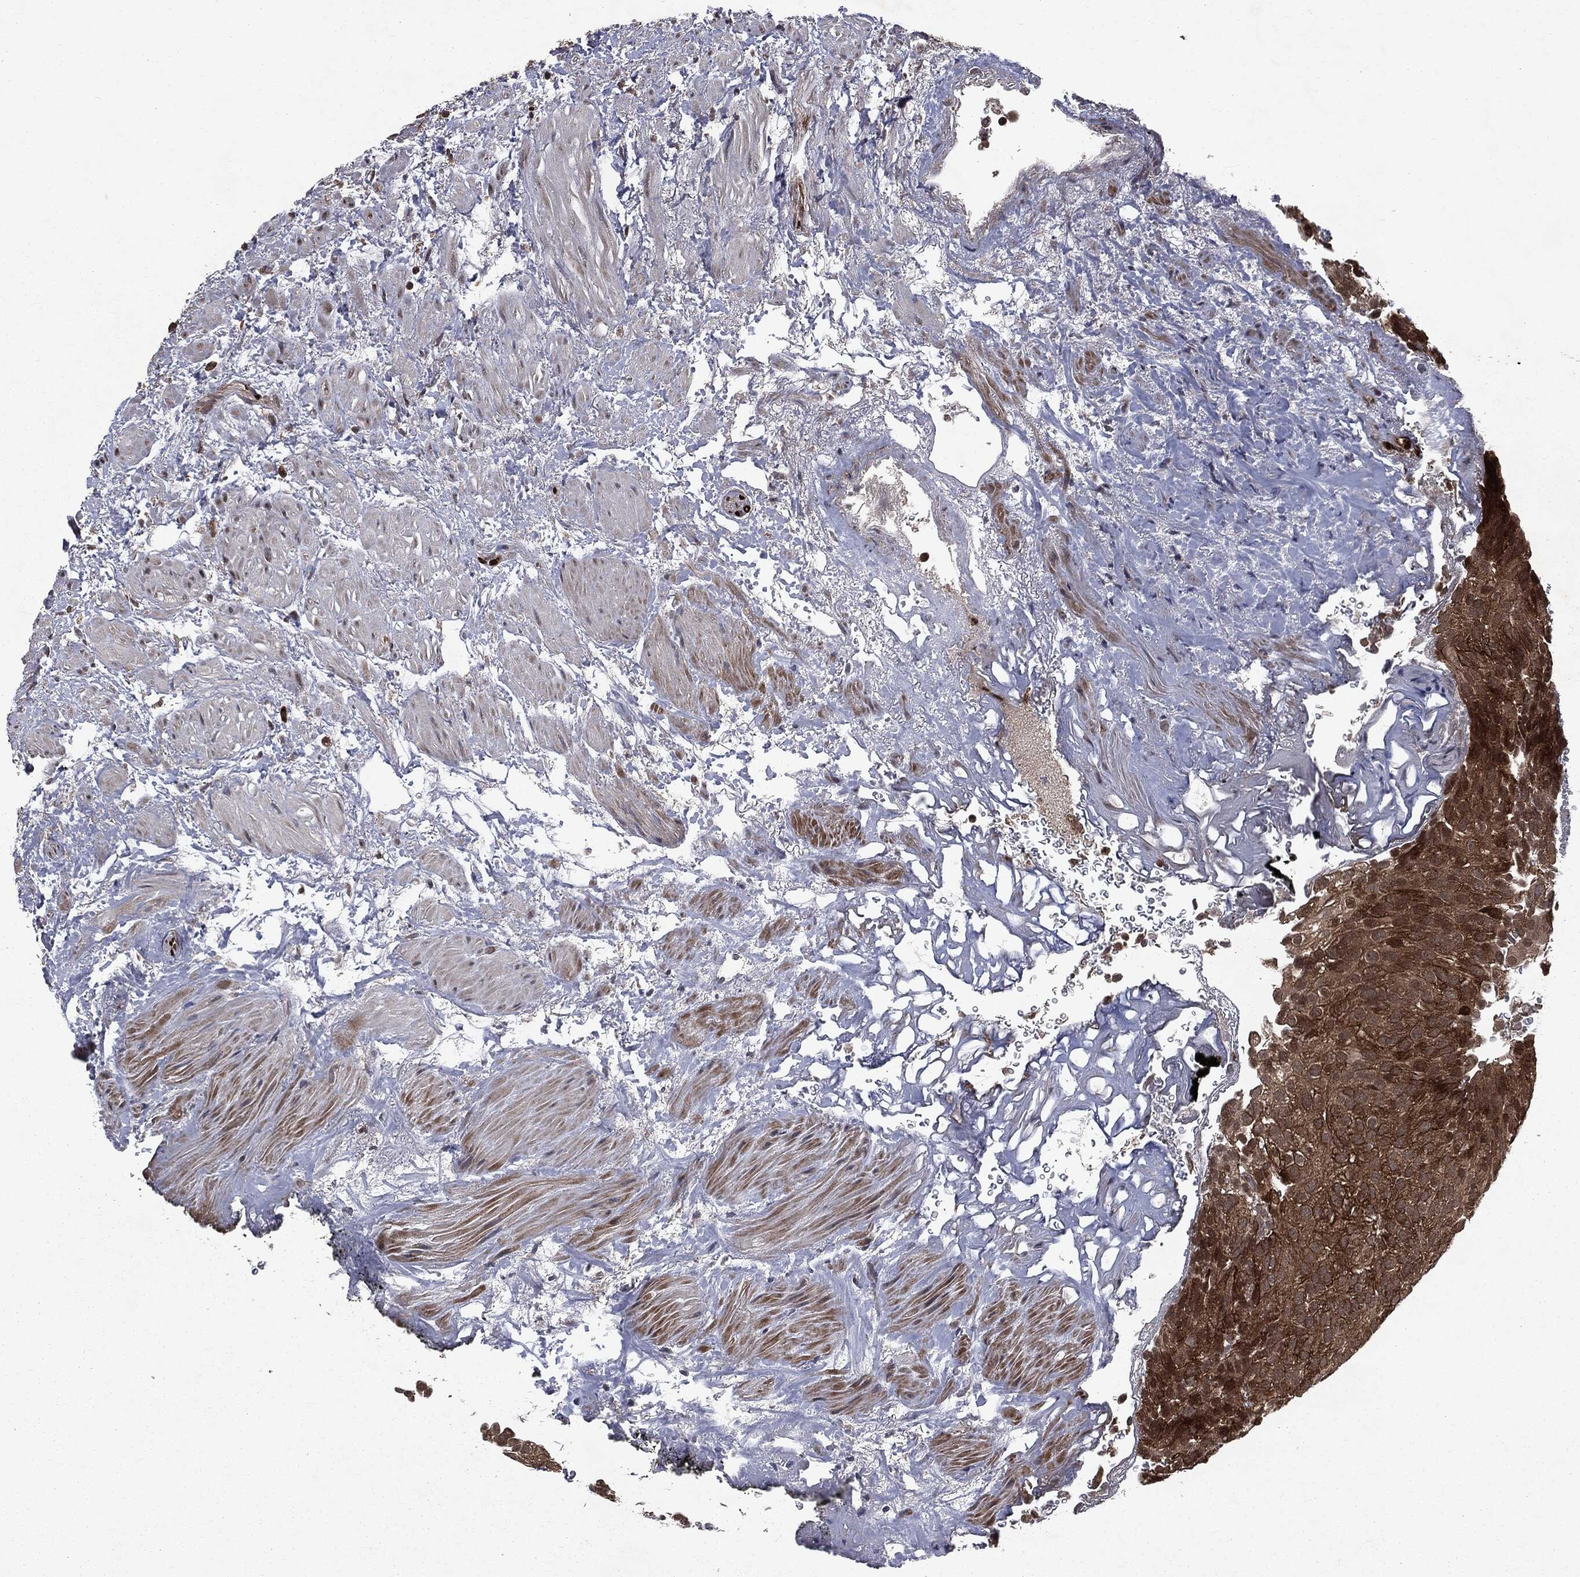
{"staining": {"intensity": "strong", "quantity": ">75%", "location": "cytoplasmic/membranous,nuclear"}, "tissue": "urothelial cancer", "cell_type": "Tumor cells", "image_type": "cancer", "snomed": [{"axis": "morphology", "description": "Urothelial carcinoma, Low grade"}, {"axis": "topography", "description": "Urinary bladder"}], "caption": "Urothelial cancer stained with immunohistochemistry reveals strong cytoplasmic/membranous and nuclear expression in about >75% of tumor cells.", "gene": "STAU2", "patient": {"sex": "male", "age": 78}}